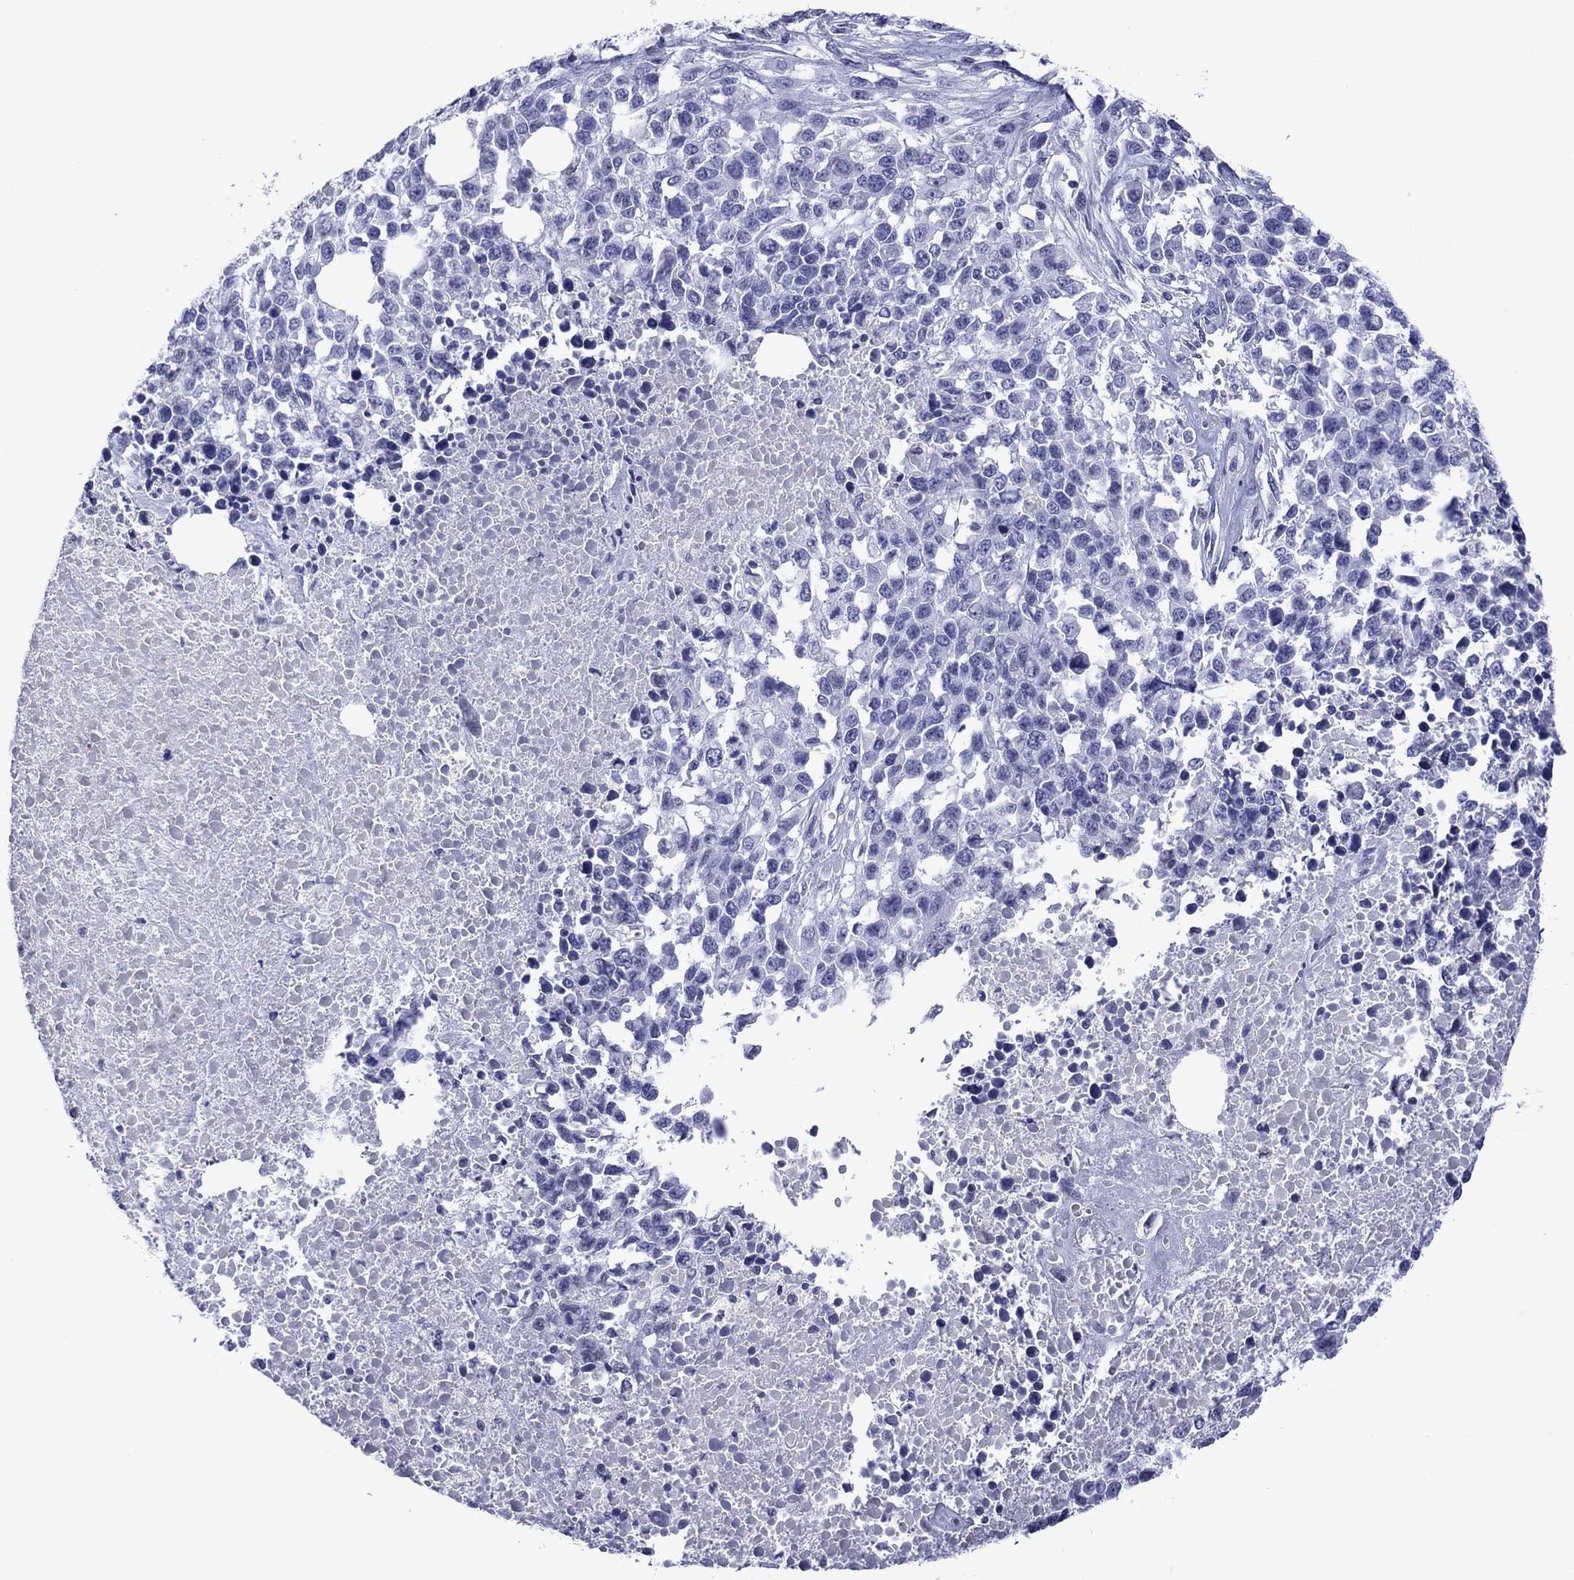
{"staining": {"intensity": "negative", "quantity": "none", "location": "none"}, "tissue": "melanoma", "cell_type": "Tumor cells", "image_type": "cancer", "snomed": [{"axis": "morphology", "description": "Malignant melanoma, Metastatic site"}, {"axis": "topography", "description": "Skin"}], "caption": "Protein analysis of melanoma reveals no significant positivity in tumor cells.", "gene": "PIWIL1", "patient": {"sex": "male", "age": 84}}